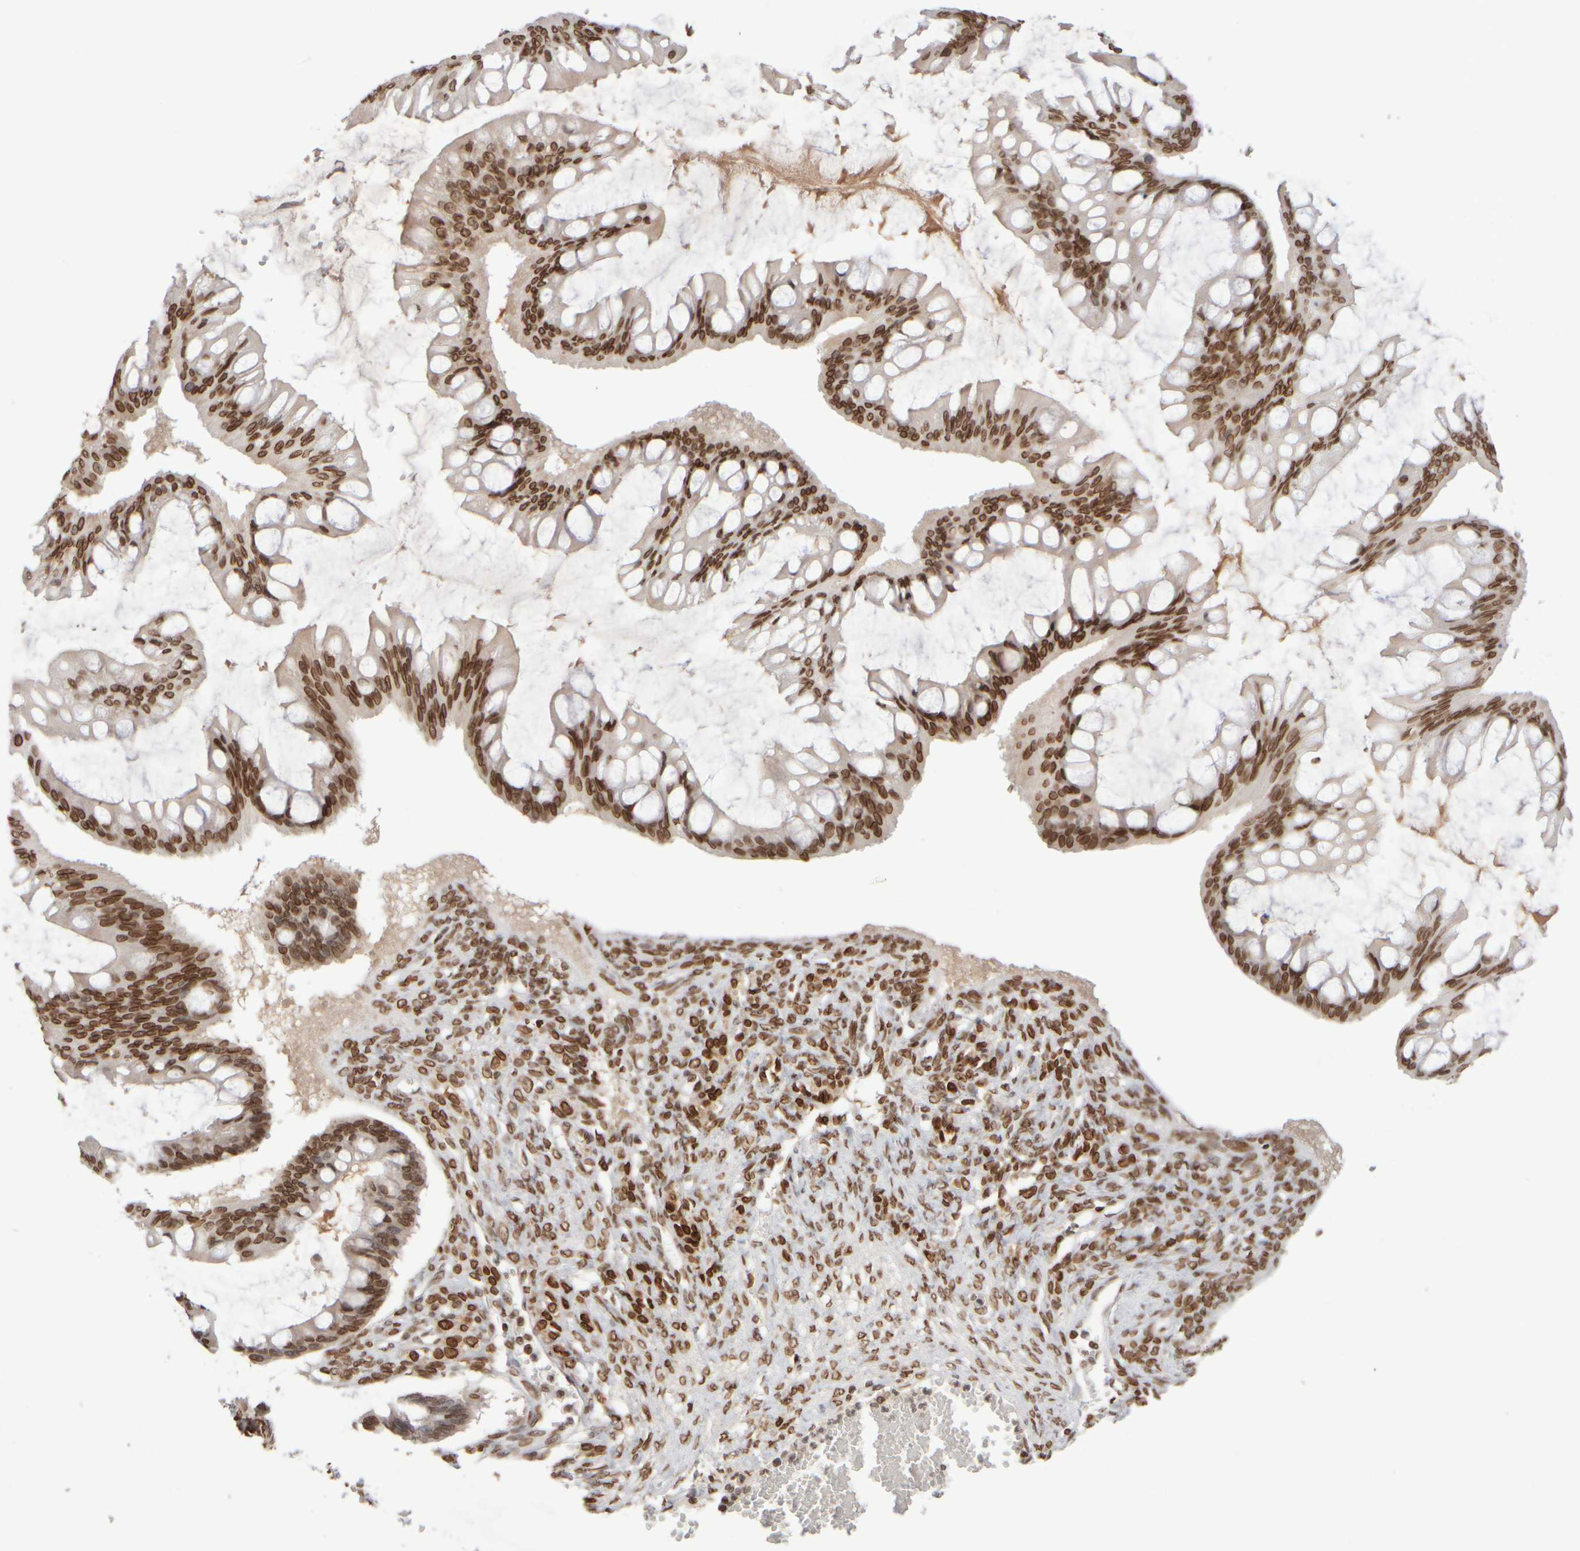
{"staining": {"intensity": "strong", "quantity": ">75%", "location": "cytoplasmic/membranous,nuclear"}, "tissue": "ovarian cancer", "cell_type": "Tumor cells", "image_type": "cancer", "snomed": [{"axis": "morphology", "description": "Cystadenocarcinoma, mucinous, NOS"}, {"axis": "topography", "description": "Ovary"}], "caption": "Protein analysis of ovarian cancer (mucinous cystadenocarcinoma) tissue demonstrates strong cytoplasmic/membranous and nuclear positivity in approximately >75% of tumor cells.", "gene": "ZC3HC1", "patient": {"sex": "female", "age": 73}}